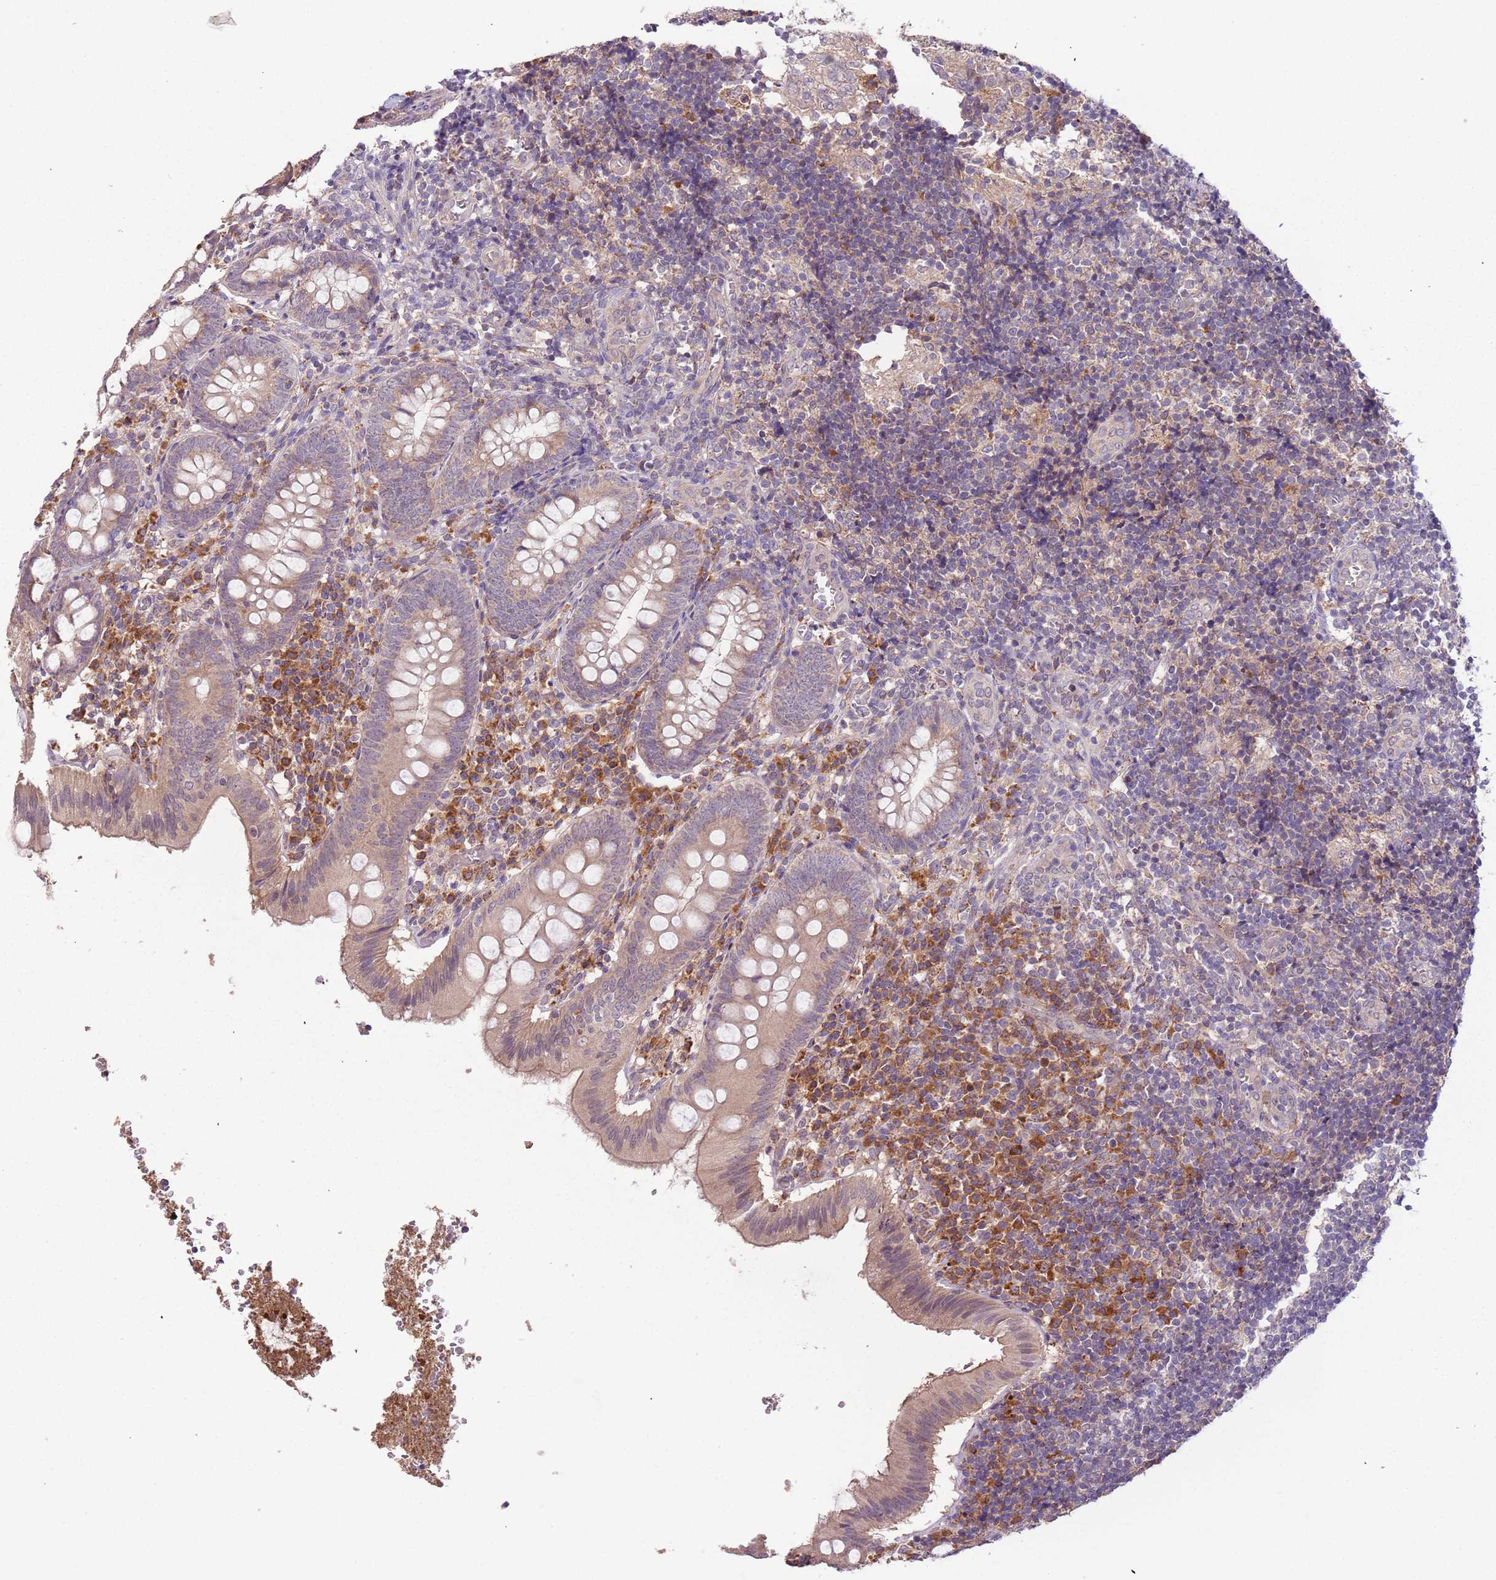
{"staining": {"intensity": "moderate", "quantity": "25%-75%", "location": "cytoplasmic/membranous"}, "tissue": "appendix", "cell_type": "Glandular cells", "image_type": "normal", "snomed": [{"axis": "morphology", "description": "Normal tissue, NOS"}, {"axis": "topography", "description": "Appendix"}], "caption": "DAB (3,3'-diaminobenzidine) immunohistochemical staining of benign human appendix shows moderate cytoplasmic/membranous protein expression in approximately 25%-75% of glandular cells.", "gene": "FECH", "patient": {"sex": "male", "age": 8}}